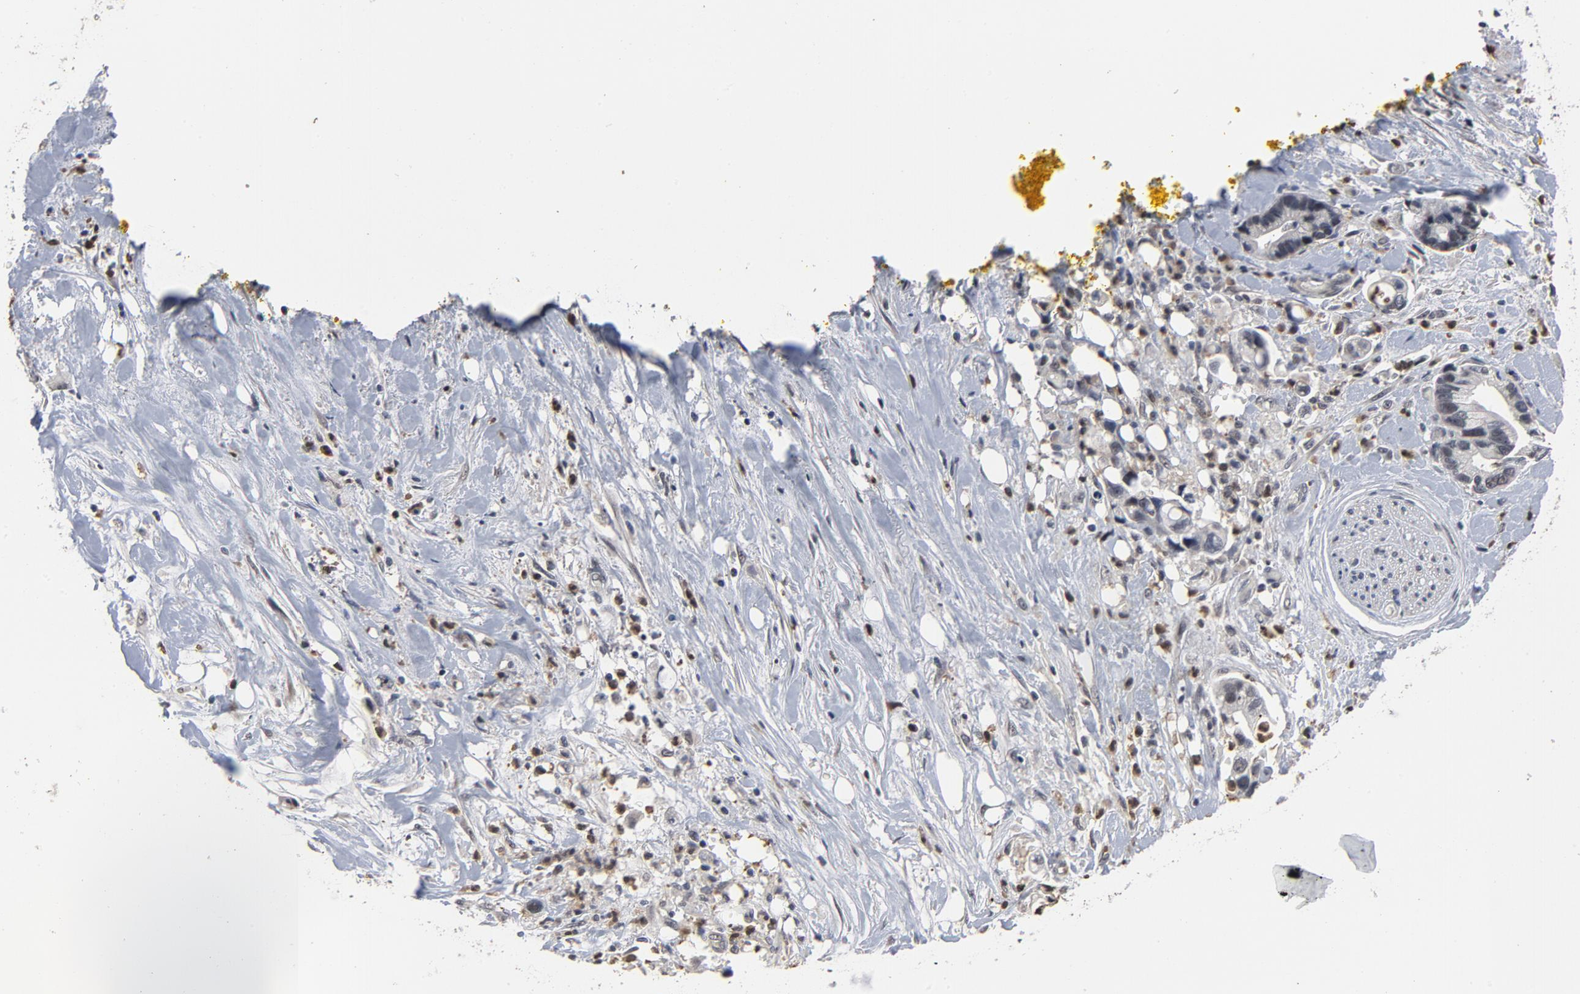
{"staining": {"intensity": "negative", "quantity": "none", "location": "none"}, "tissue": "pancreatic cancer", "cell_type": "Tumor cells", "image_type": "cancer", "snomed": [{"axis": "morphology", "description": "Adenocarcinoma, NOS"}, {"axis": "topography", "description": "Pancreas"}], "caption": "The micrograph displays no significant positivity in tumor cells of adenocarcinoma (pancreatic).", "gene": "RTL5", "patient": {"sex": "male", "age": 70}}